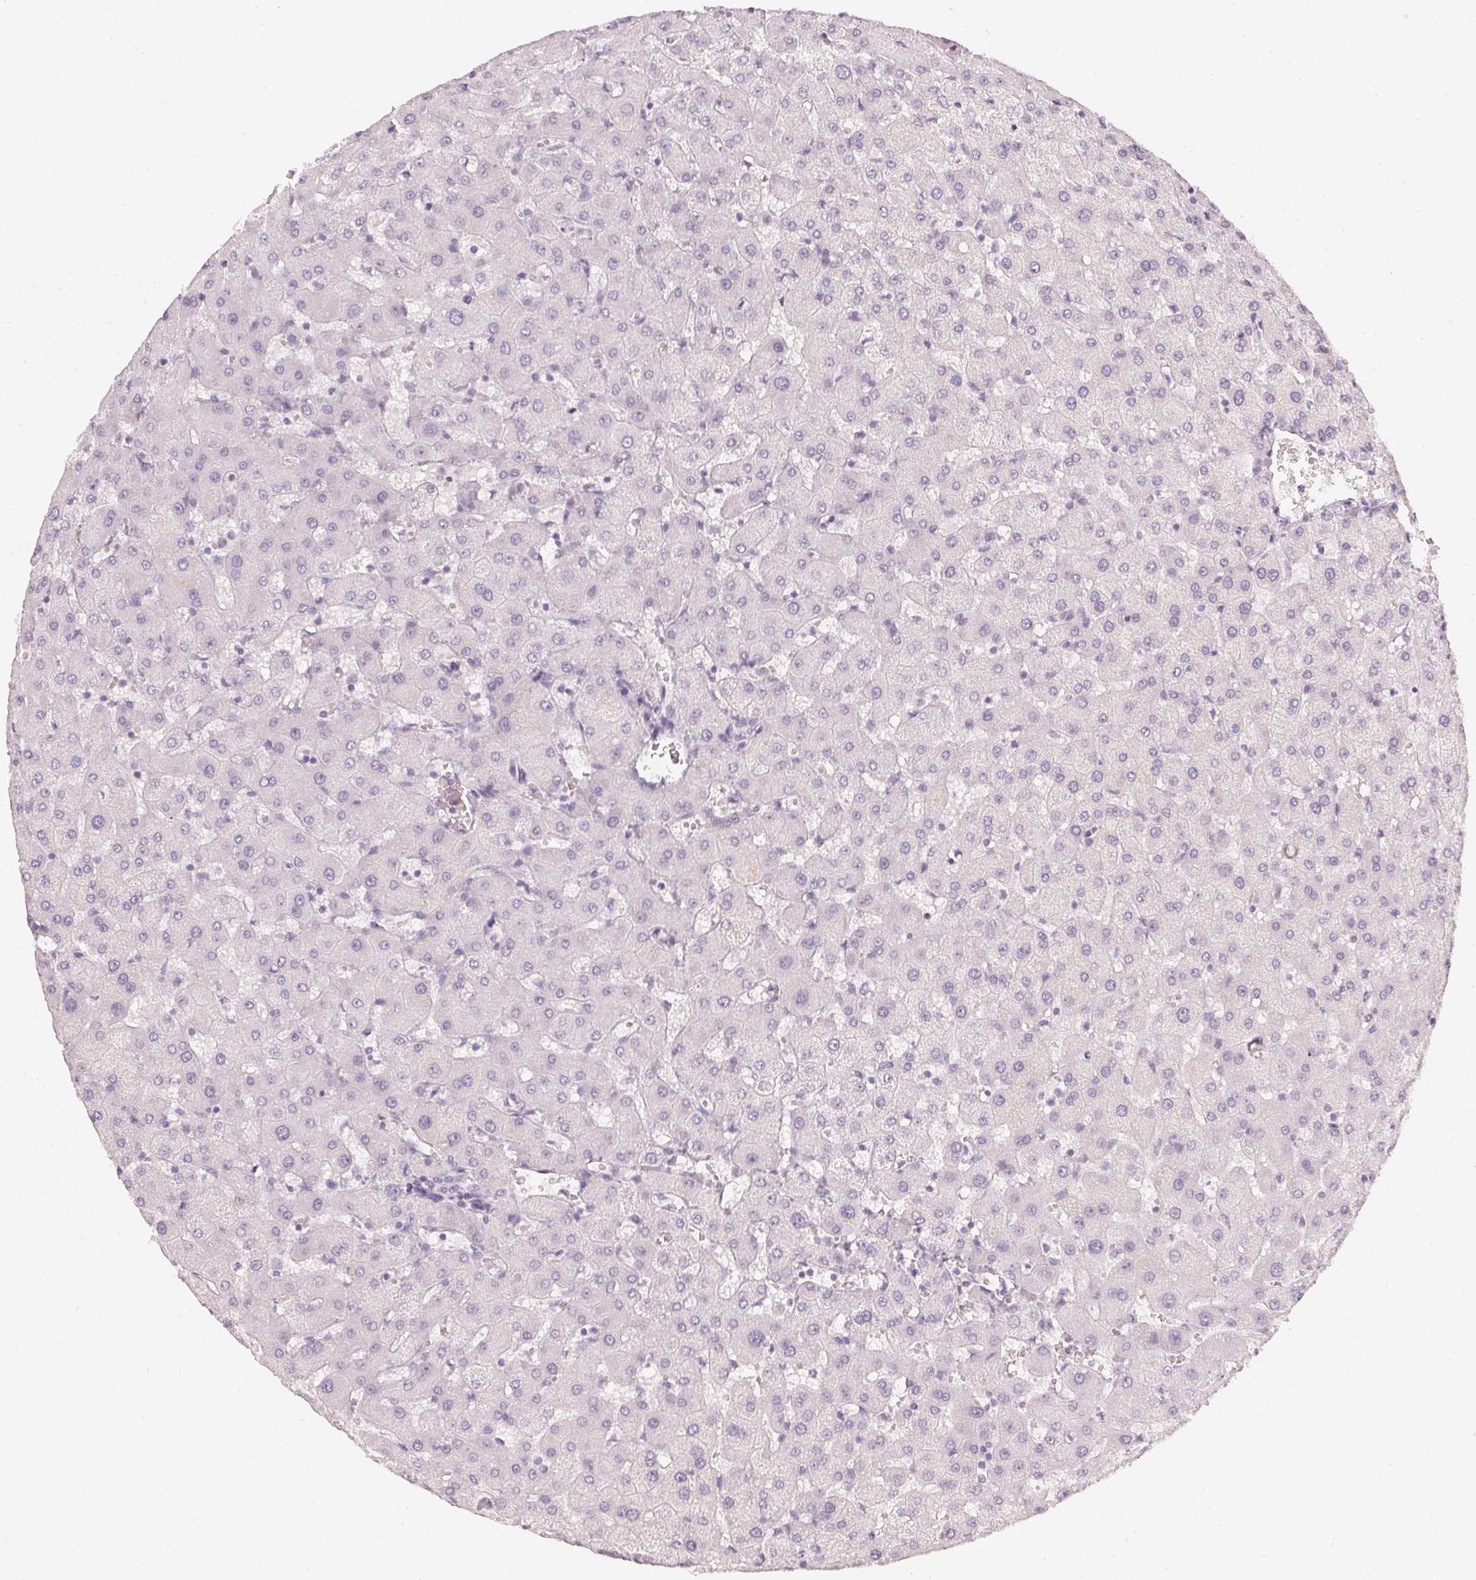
{"staining": {"intensity": "negative", "quantity": "none", "location": "none"}, "tissue": "liver", "cell_type": "Cholangiocytes", "image_type": "normal", "snomed": [{"axis": "morphology", "description": "Normal tissue, NOS"}, {"axis": "topography", "description": "Liver"}], "caption": "Cholangiocytes show no significant positivity in benign liver. (Stains: DAB immunohistochemistry (IHC) with hematoxylin counter stain, Microscopy: brightfield microscopy at high magnification).", "gene": "APLP1", "patient": {"sex": "female", "age": 63}}